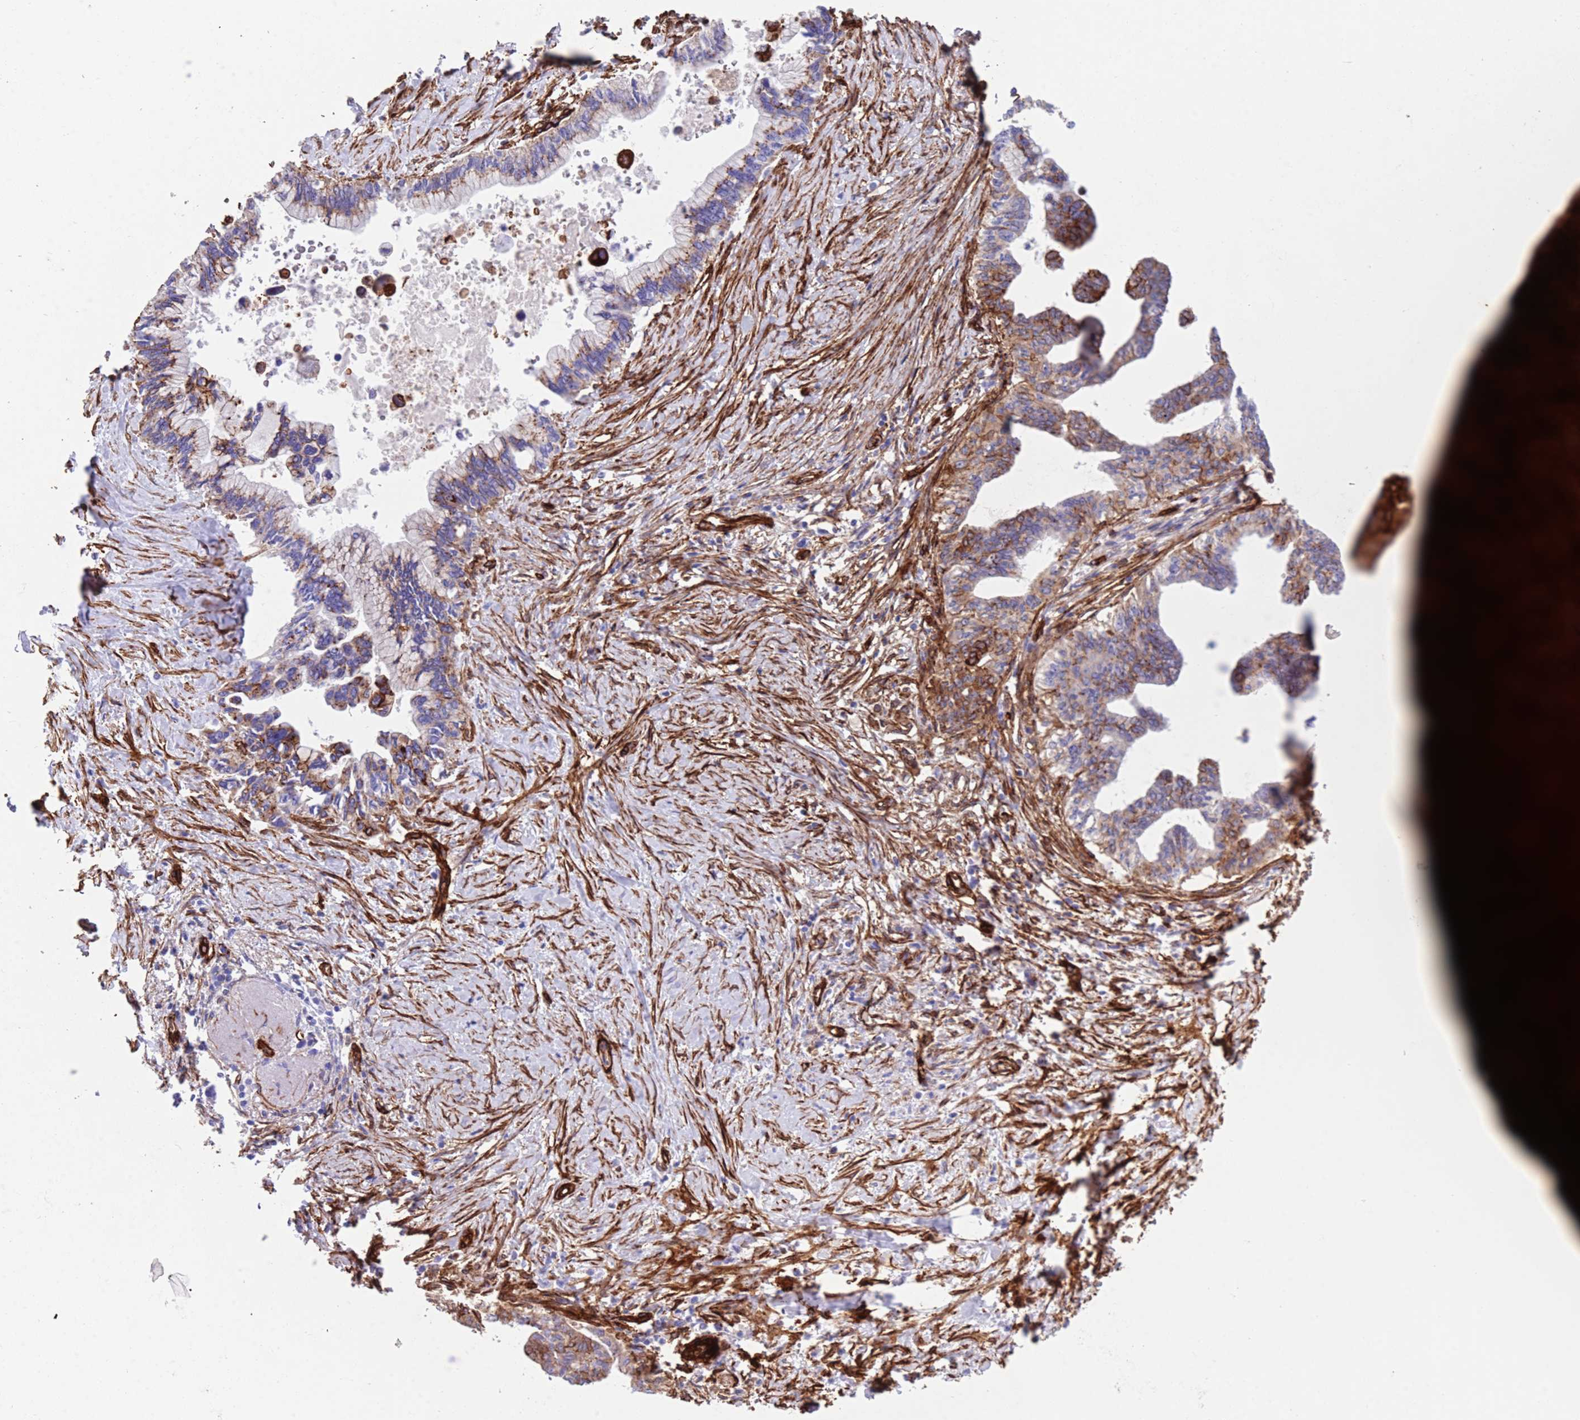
{"staining": {"intensity": "moderate", "quantity": "25%-75%", "location": "cytoplasmic/membranous"}, "tissue": "pancreatic cancer", "cell_type": "Tumor cells", "image_type": "cancer", "snomed": [{"axis": "morphology", "description": "Adenocarcinoma, NOS"}, {"axis": "topography", "description": "Pancreas"}], "caption": "Immunohistochemical staining of pancreatic cancer displays medium levels of moderate cytoplasmic/membranous positivity in about 25%-75% of tumor cells. (IHC, brightfield microscopy, high magnification).", "gene": "CAV2", "patient": {"sex": "female", "age": 83}}